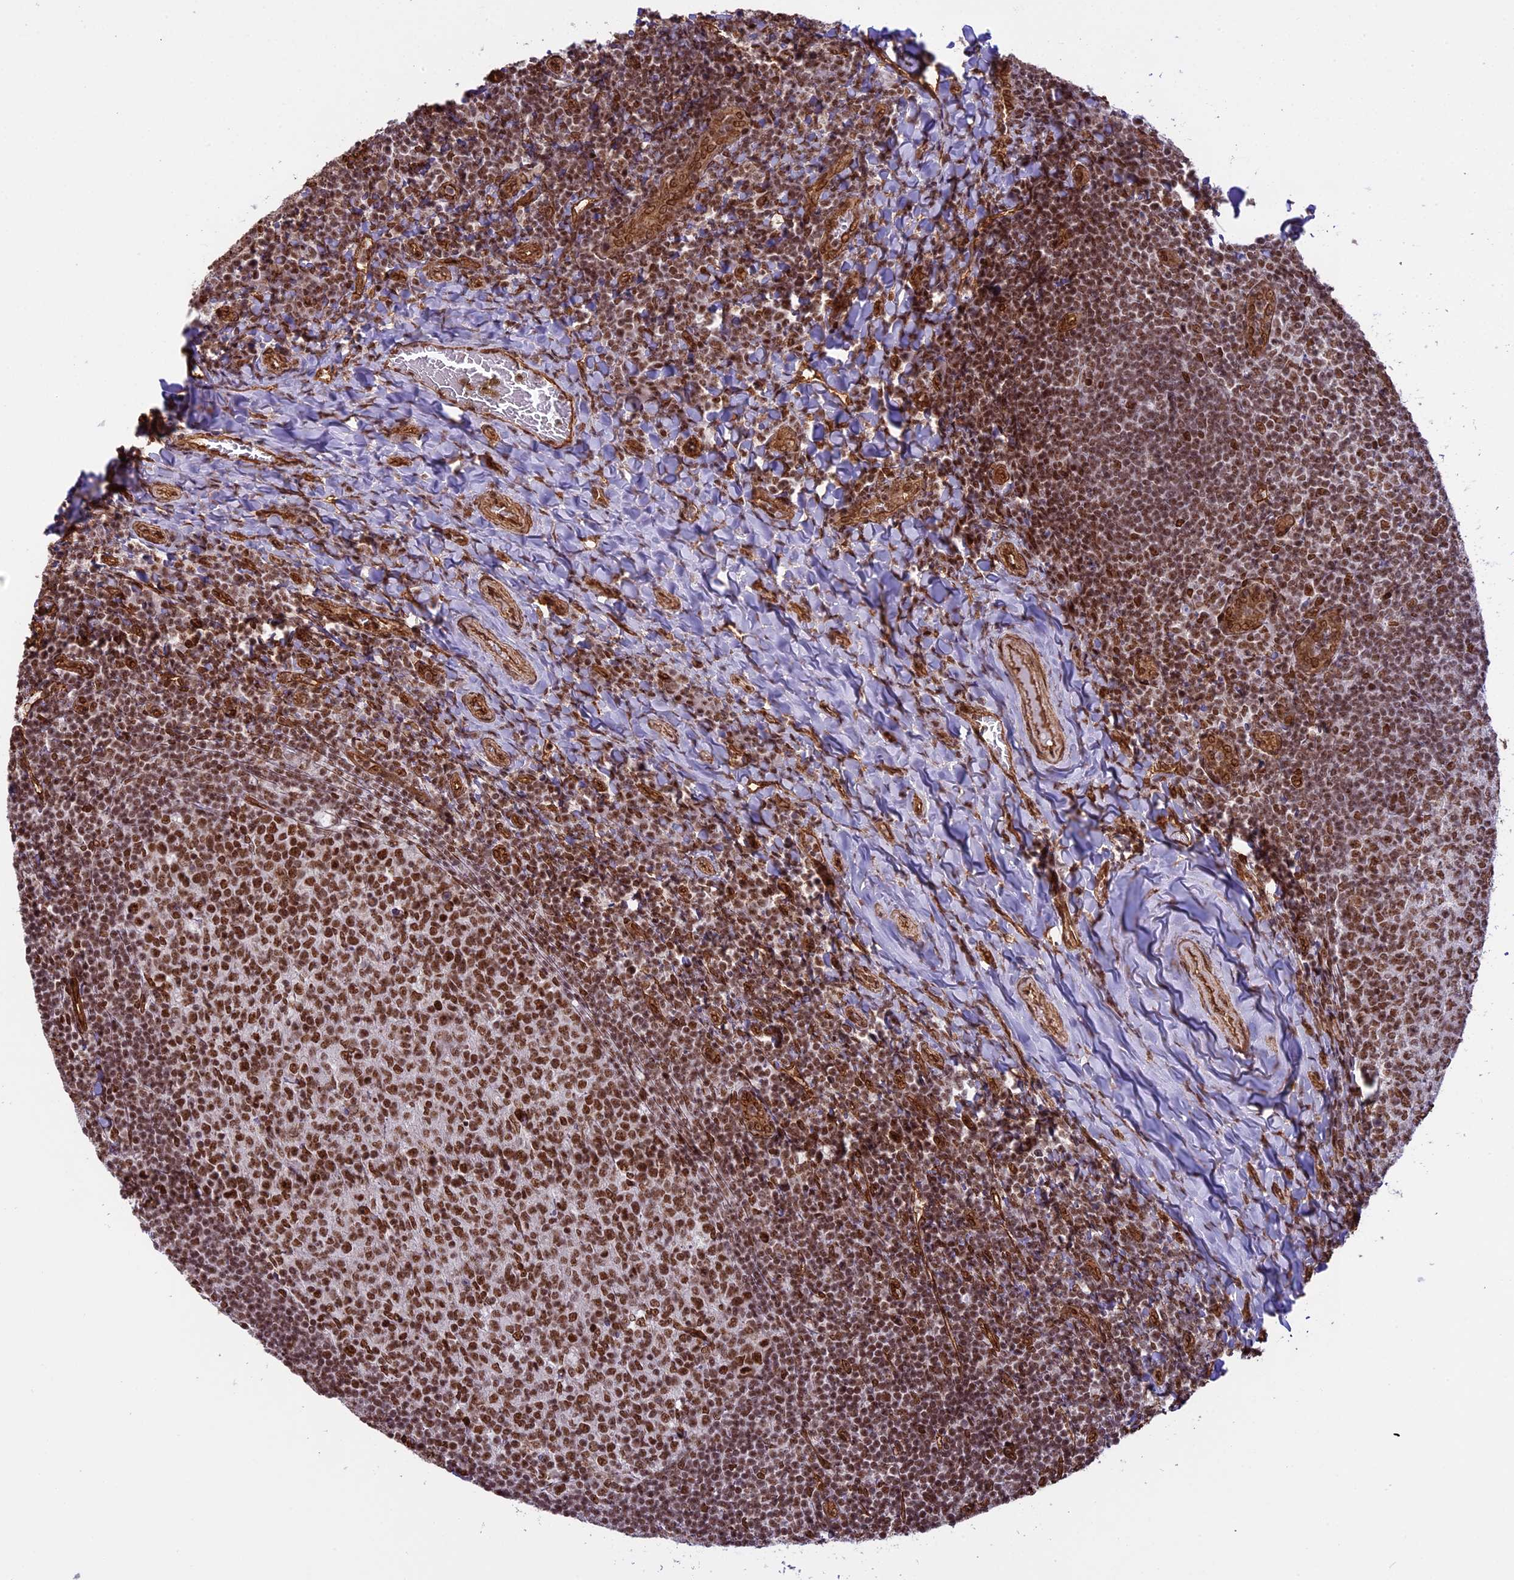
{"staining": {"intensity": "moderate", "quantity": ">75%", "location": "nuclear"}, "tissue": "tonsil", "cell_type": "Germinal center cells", "image_type": "normal", "snomed": [{"axis": "morphology", "description": "Normal tissue, NOS"}, {"axis": "topography", "description": "Tonsil"}], "caption": "A photomicrograph of human tonsil stained for a protein demonstrates moderate nuclear brown staining in germinal center cells.", "gene": "MPHOSPH8", "patient": {"sex": "female", "age": 10}}